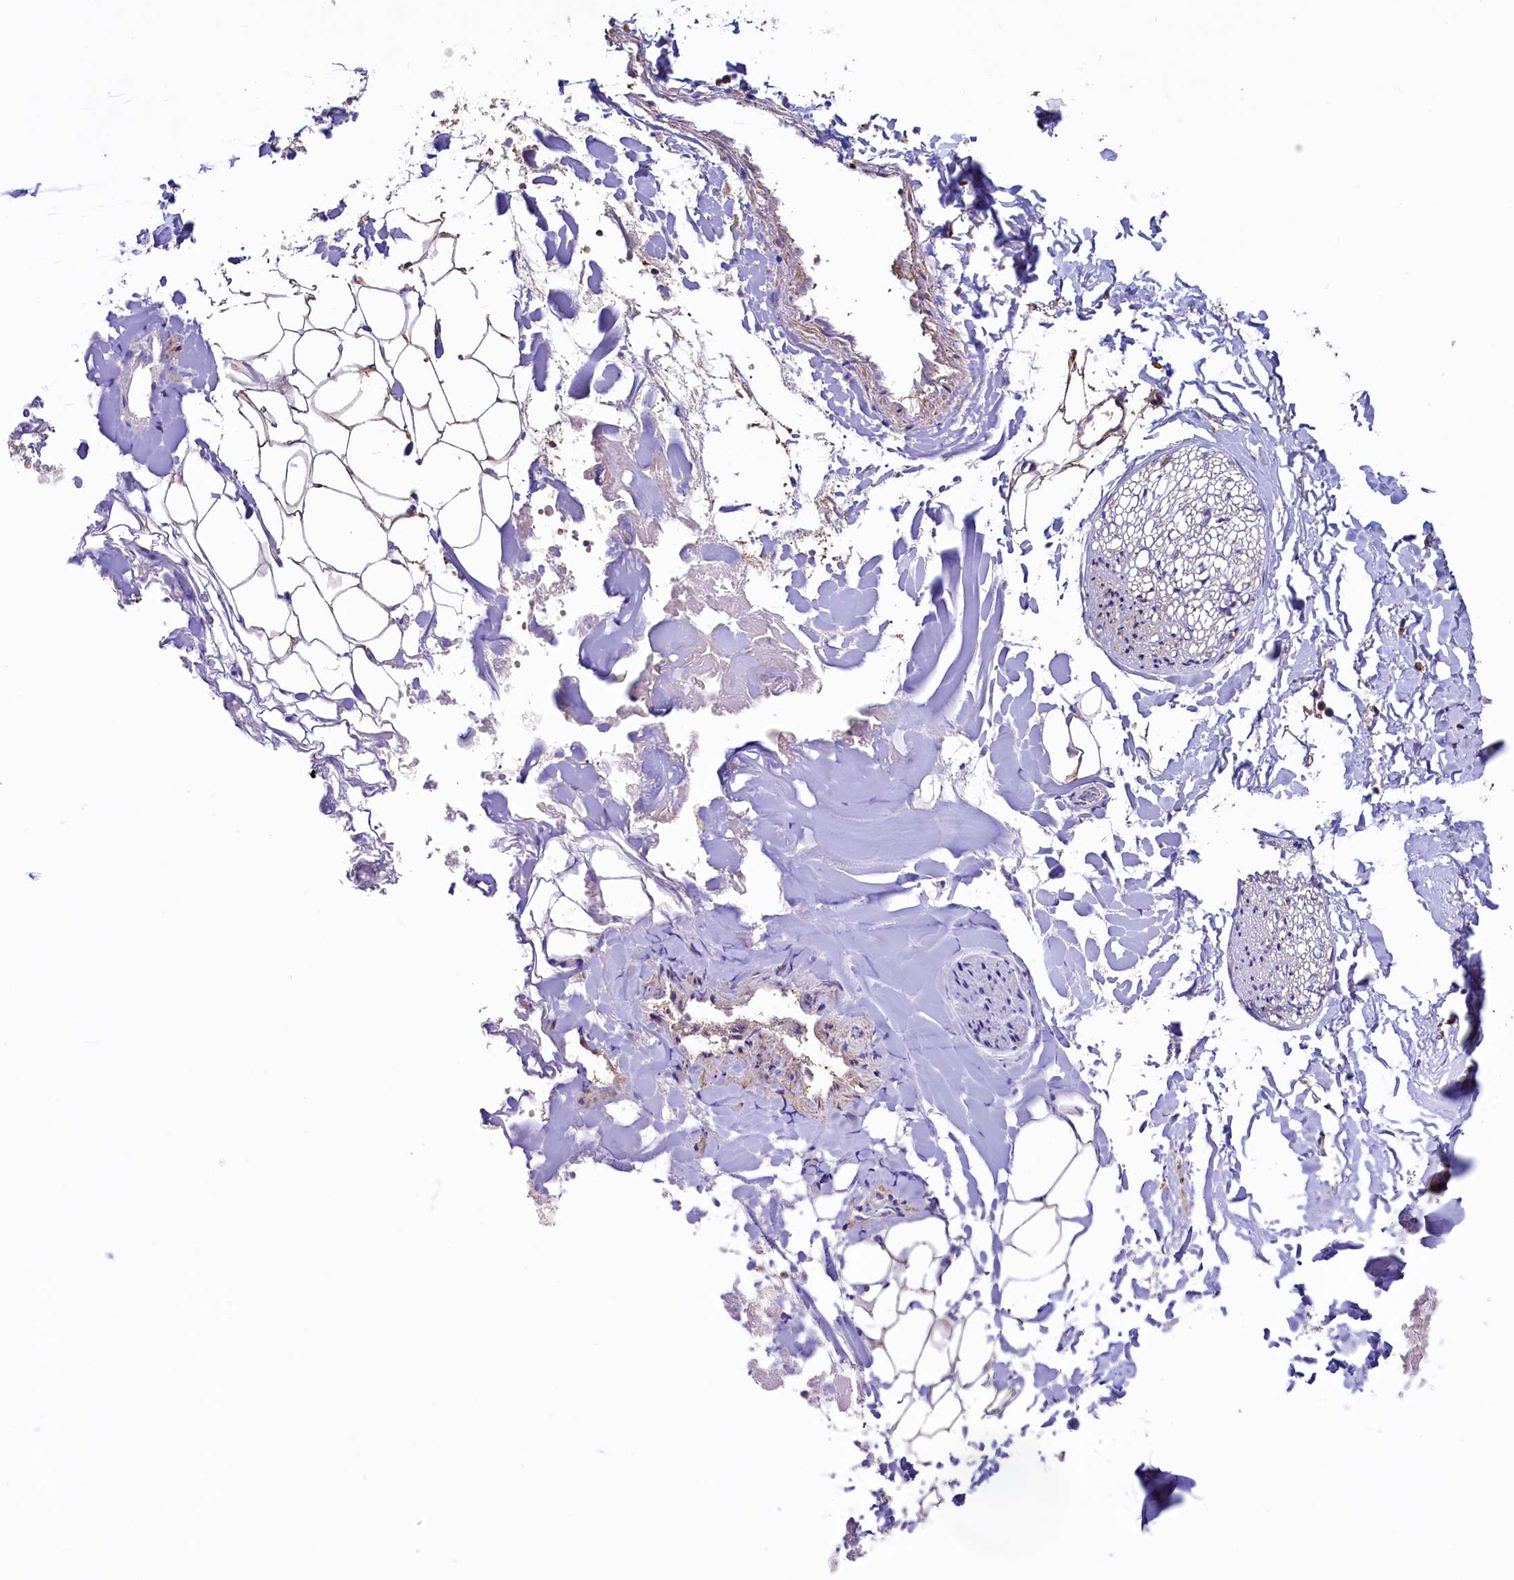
{"staining": {"intensity": "moderate", "quantity": ">75%", "location": "cytoplasmic/membranous,nuclear"}, "tissue": "adipose tissue", "cell_type": "Adipocytes", "image_type": "normal", "snomed": [{"axis": "morphology", "description": "Normal tissue, NOS"}, {"axis": "morphology", "description": "Adenocarcinoma, NOS"}, {"axis": "topography", "description": "Smooth muscle"}, {"axis": "topography", "description": "Colon"}], "caption": "Protein staining by immunohistochemistry exhibits moderate cytoplasmic/membranous,nuclear staining in approximately >75% of adipocytes in normal adipose tissue.", "gene": "STARD5", "patient": {"sex": "male", "age": 14}}